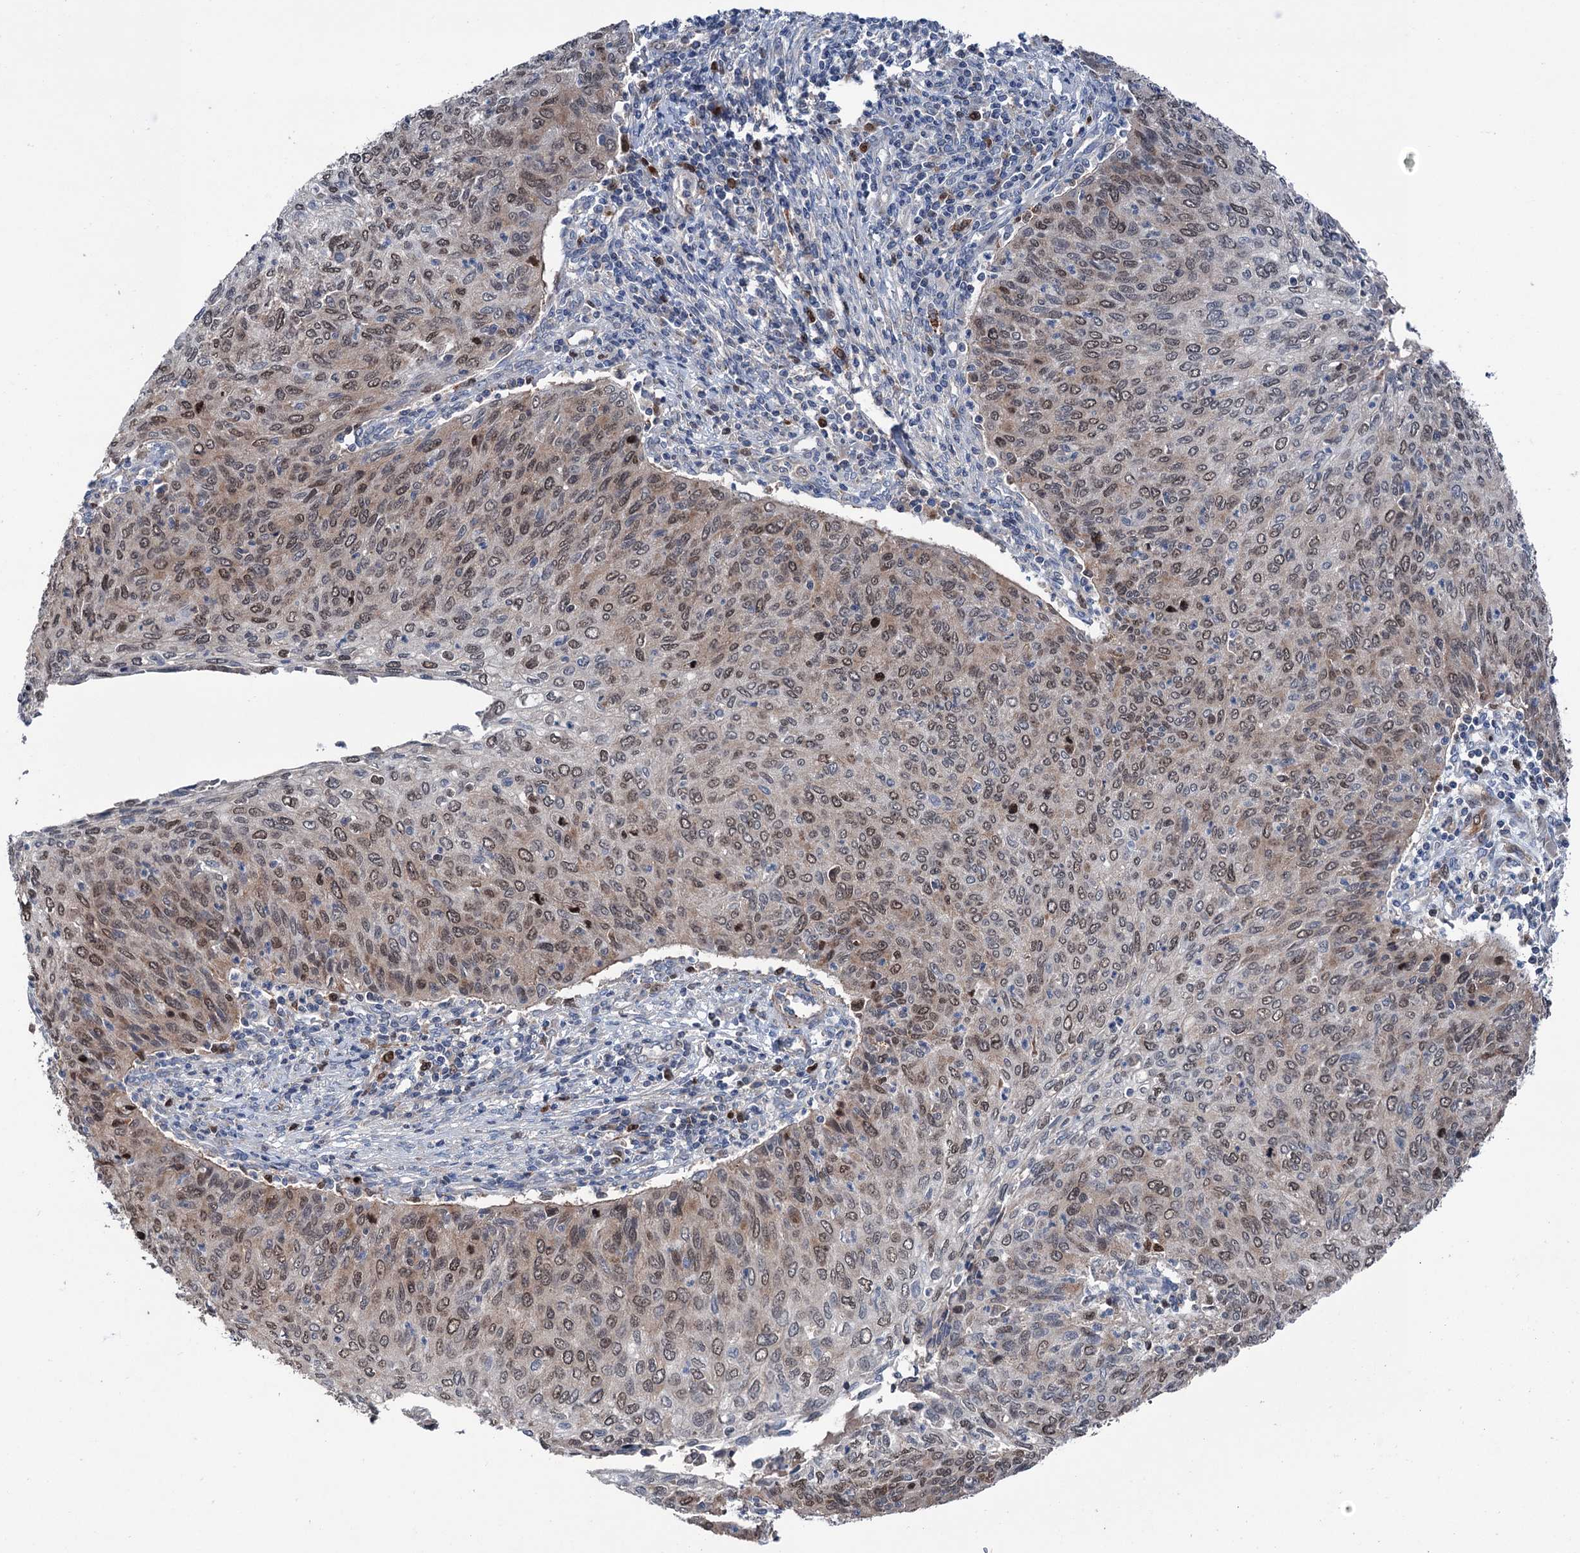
{"staining": {"intensity": "weak", "quantity": ">75%", "location": "cytoplasmic/membranous,nuclear"}, "tissue": "cervical cancer", "cell_type": "Tumor cells", "image_type": "cancer", "snomed": [{"axis": "morphology", "description": "Squamous cell carcinoma, NOS"}, {"axis": "topography", "description": "Cervix"}], "caption": "Cervical squamous cell carcinoma stained for a protein (brown) reveals weak cytoplasmic/membranous and nuclear positive staining in about >75% of tumor cells.", "gene": "NCAPD2", "patient": {"sex": "female", "age": 38}}